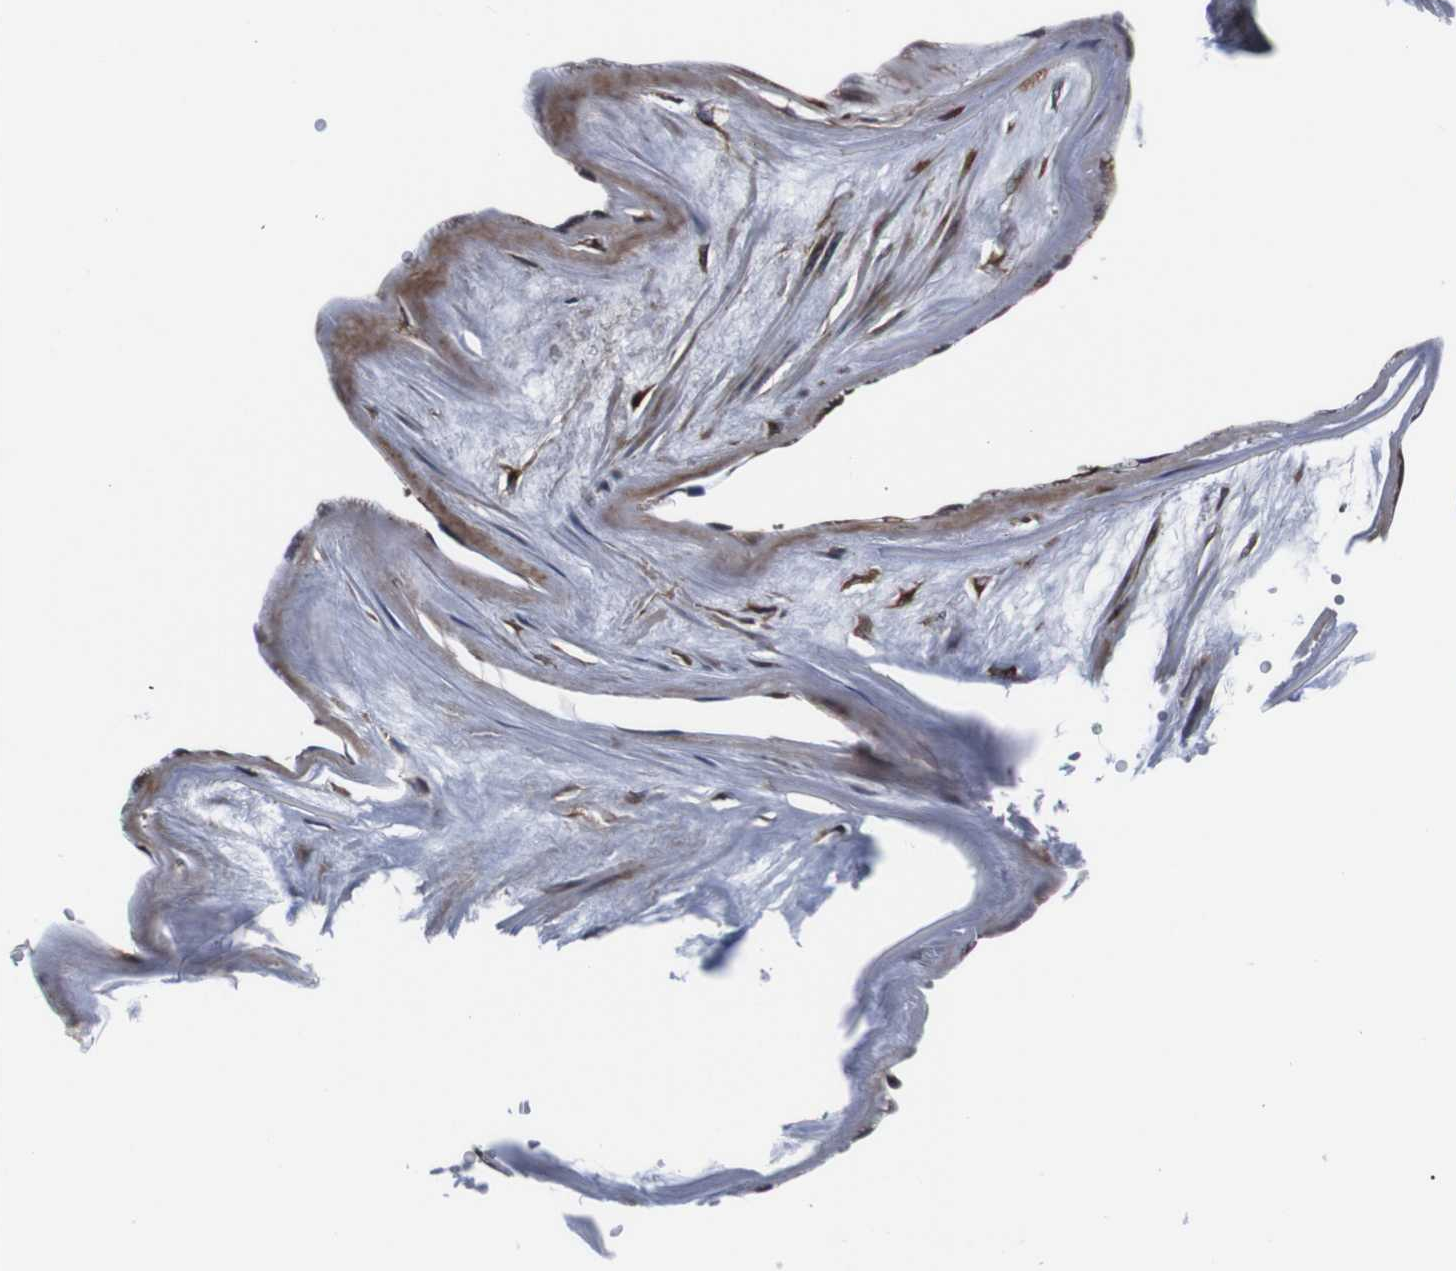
{"staining": {"intensity": "strong", "quantity": ">75%", "location": "cytoplasmic/membranous"}, "tissue": "adipose tissue", "cell_type": "Adipocytes", "image_type": "normal", "snomed": [{"axis": "morphology", "description": "Normal tissue, NOS"}, {"axis": "topography", "description": "Adipose tissue"}, {"axis": "topography", "description": "Peripheral nerve tissue"}], "caption": "Immunohistochemistry (DAB (3,3'-diaminobenzidine)) staining of benign adipose tissue demonstrates strong cytoplasmic/membranous protein expression in approximately >75% of adipocytes.", "gene": "EIF4A2", "patient": {"sex": "male", "age": 52}}